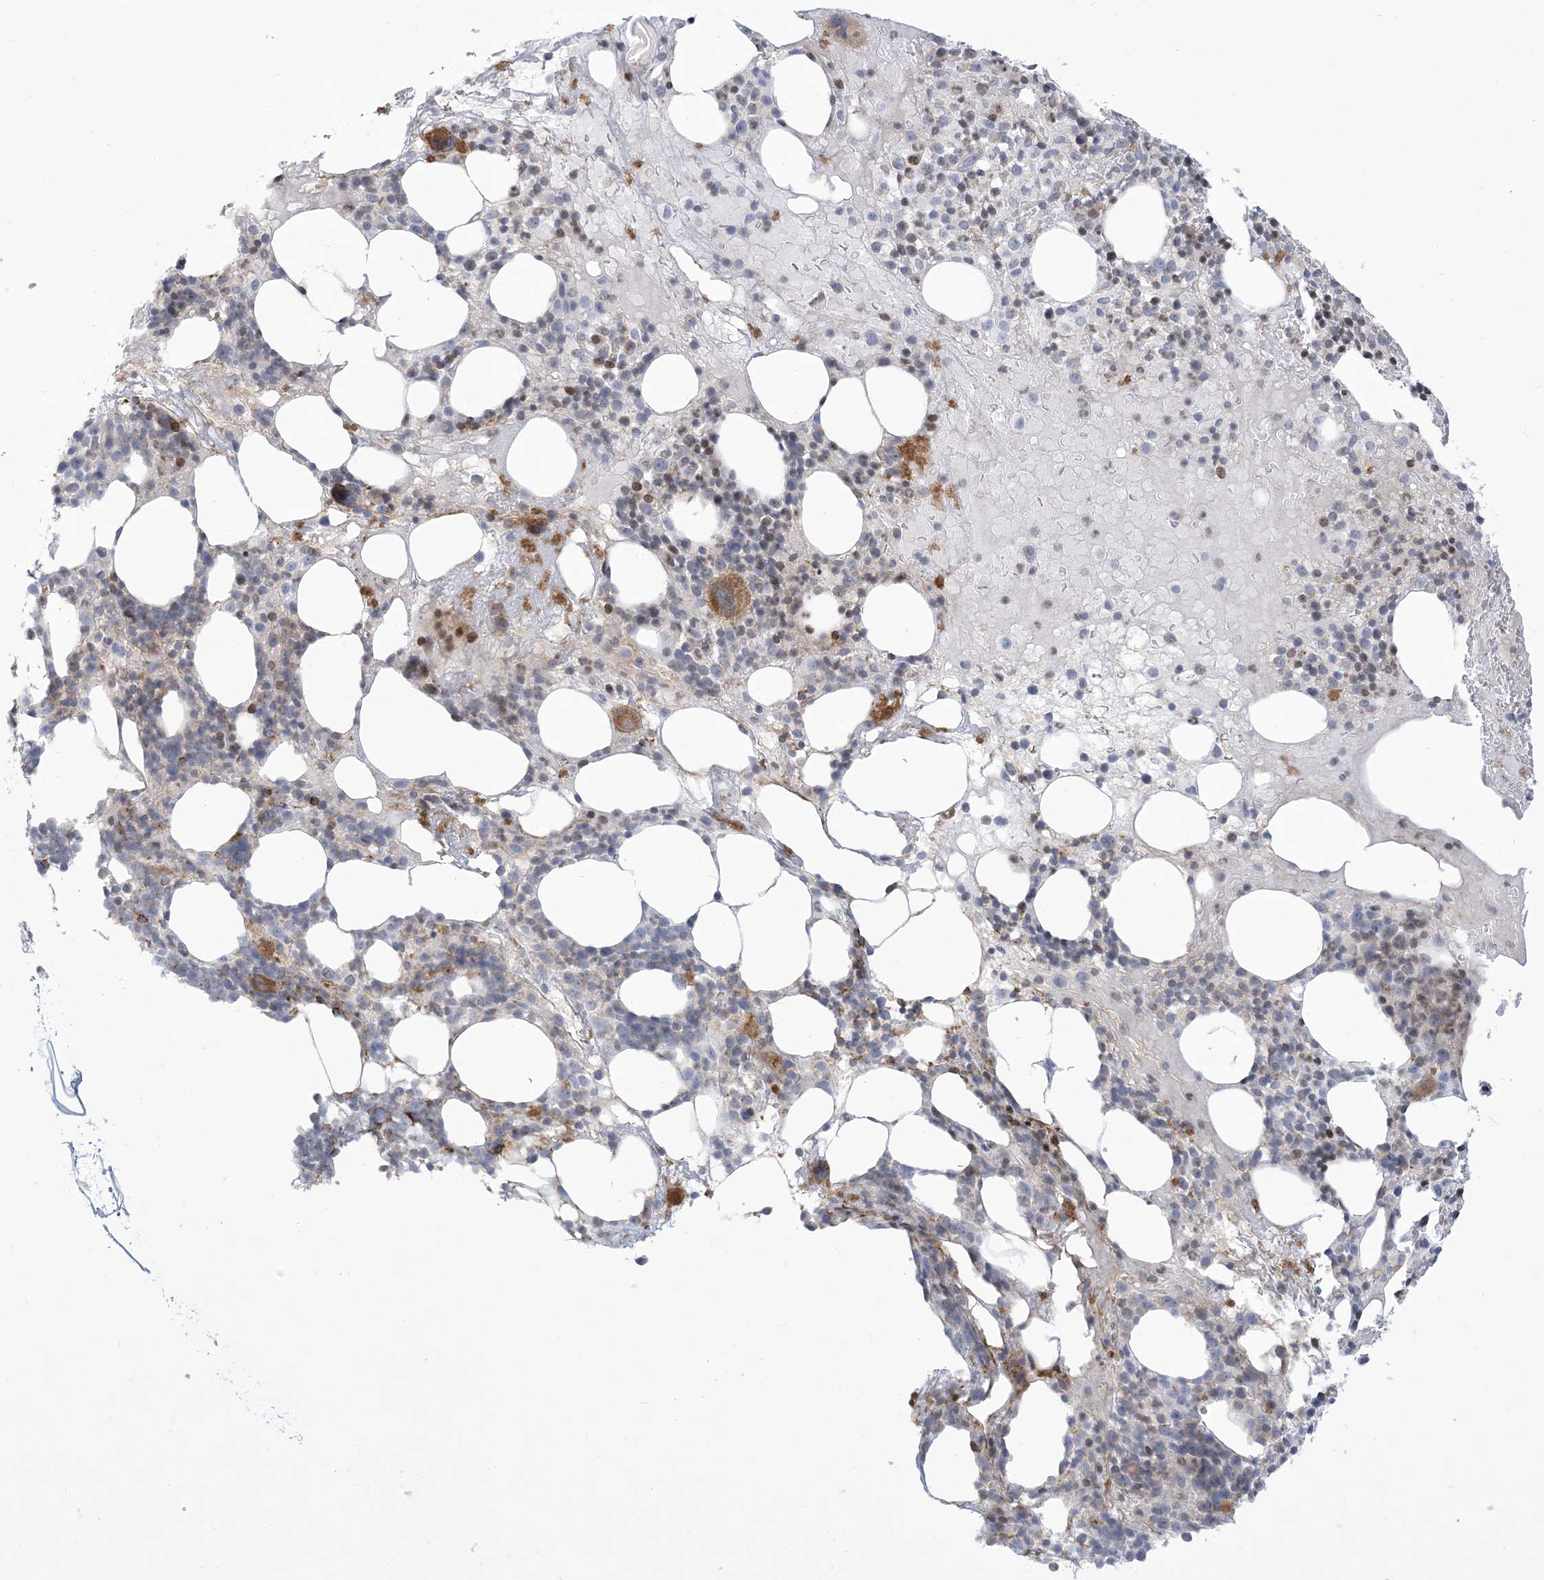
{"staining": {"intensity": "moderate", "quantity": "<25%", "location": "cytoplasmic/membranous"}, "tissue": "bone marrow", "cell_type": "Hematopoietic cells", "image_type": "normal", "snomed": [{"axis": "morphology", "description": "Normal tissue, NOS"}, {"axis": "morphology", "description": "Inflammation, NOS"}, {"axis": "topography", "description": "Bone marrow"}], "caption": "A low amount of moderate cytoplasmic/membranous expression is appreciated in about <25% of hematopoietic cells in benign bone marrow.", "gene": "AFTPH", "patient": {"sex": "female", "age": 77}}